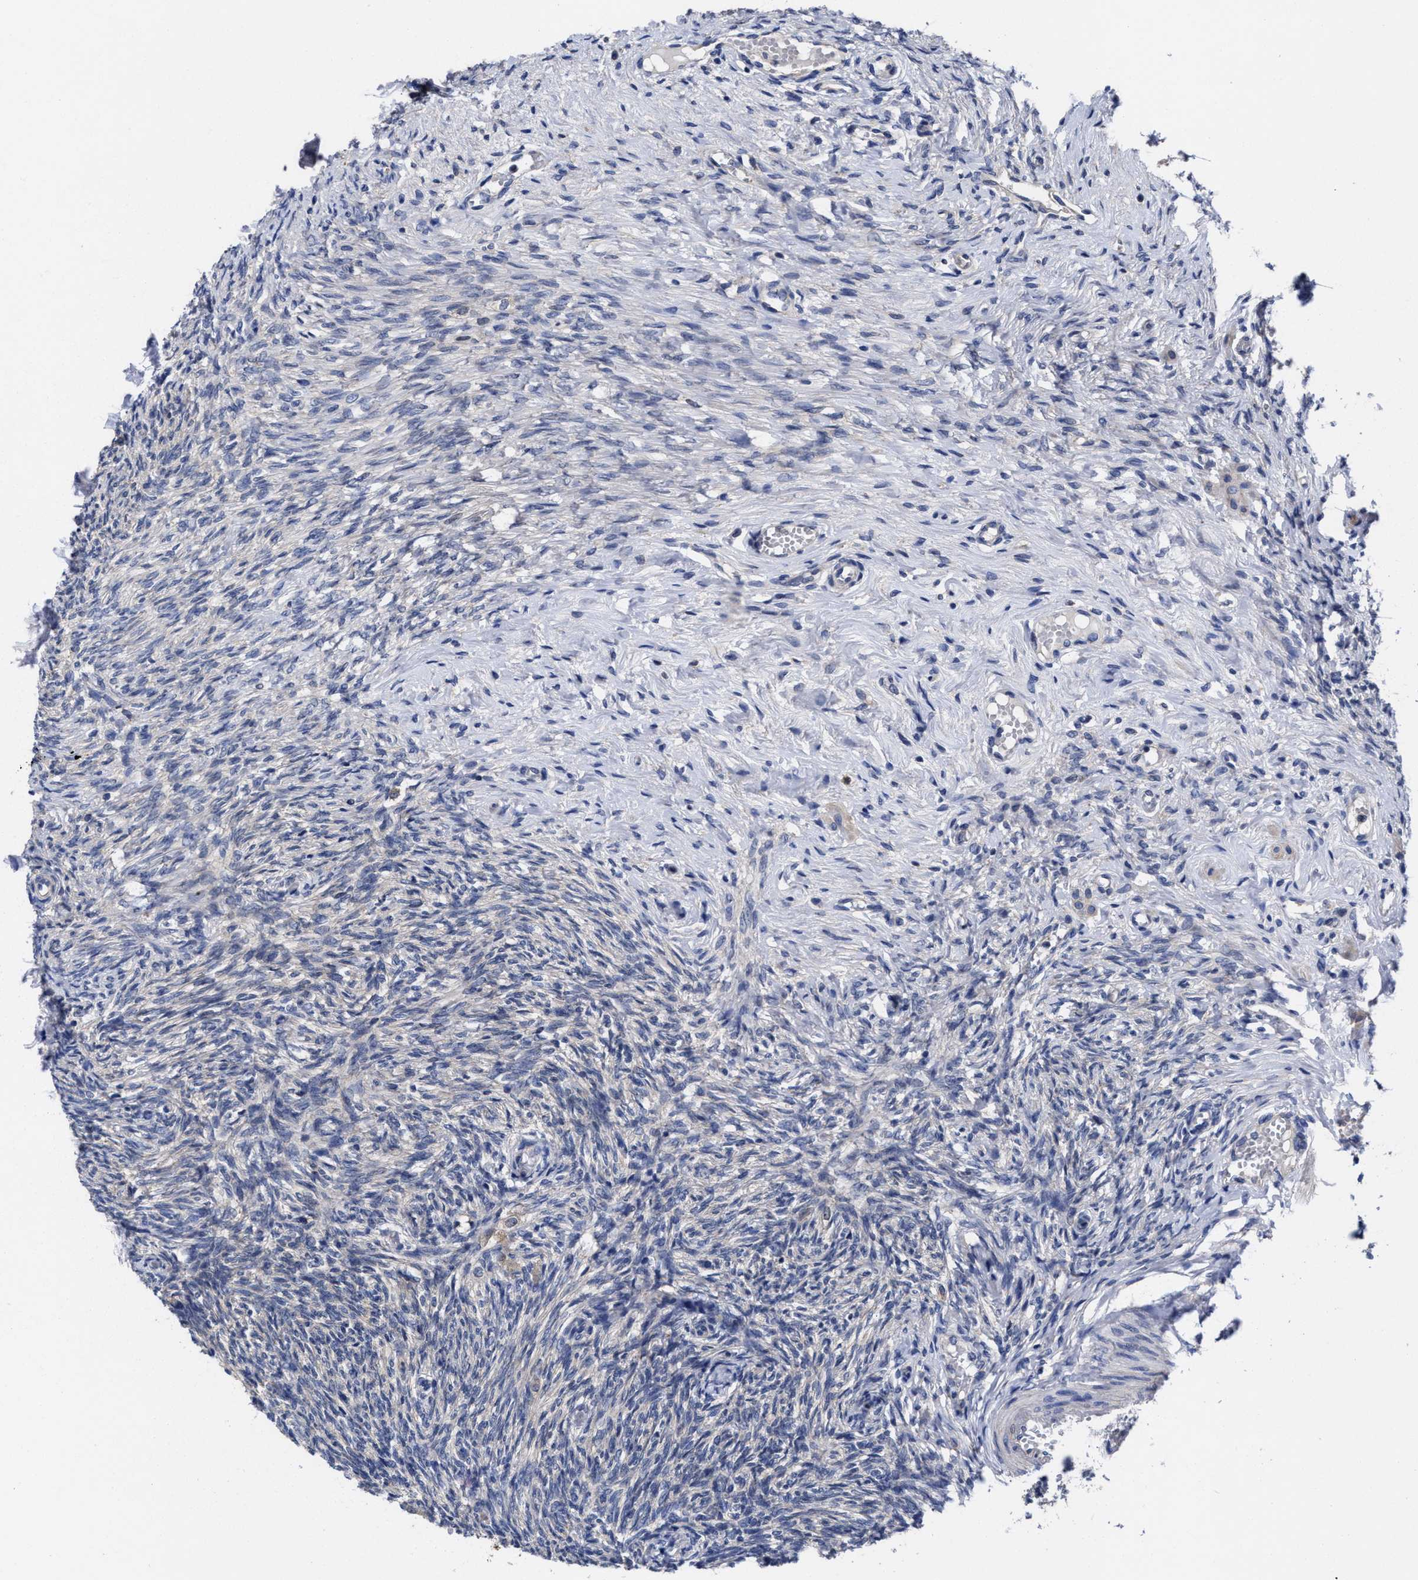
{"staining": {"intensity": "strong", "quantity": ">75%", "location": "cytoplasmic/membranous"}, "tissue": "ovary", "cell_type": "Follicle cells", "image_type": "normal", "snomed": [{"axis": "morphology", "description": "Normal tissue, NOS"}, {"axis": "topography", "description": "Ovary"}], "caption": "A high-resolution histopathology image shows IHC staining of benign ovary, which shows strong cytoplasmic/membranous expression in about >75% of follicle cells. (DAB IHC, brown staining for protein, blue staining for nuclei).", "gene": "TXNDC17", "patient": {"sex": "female", "age": 41}}